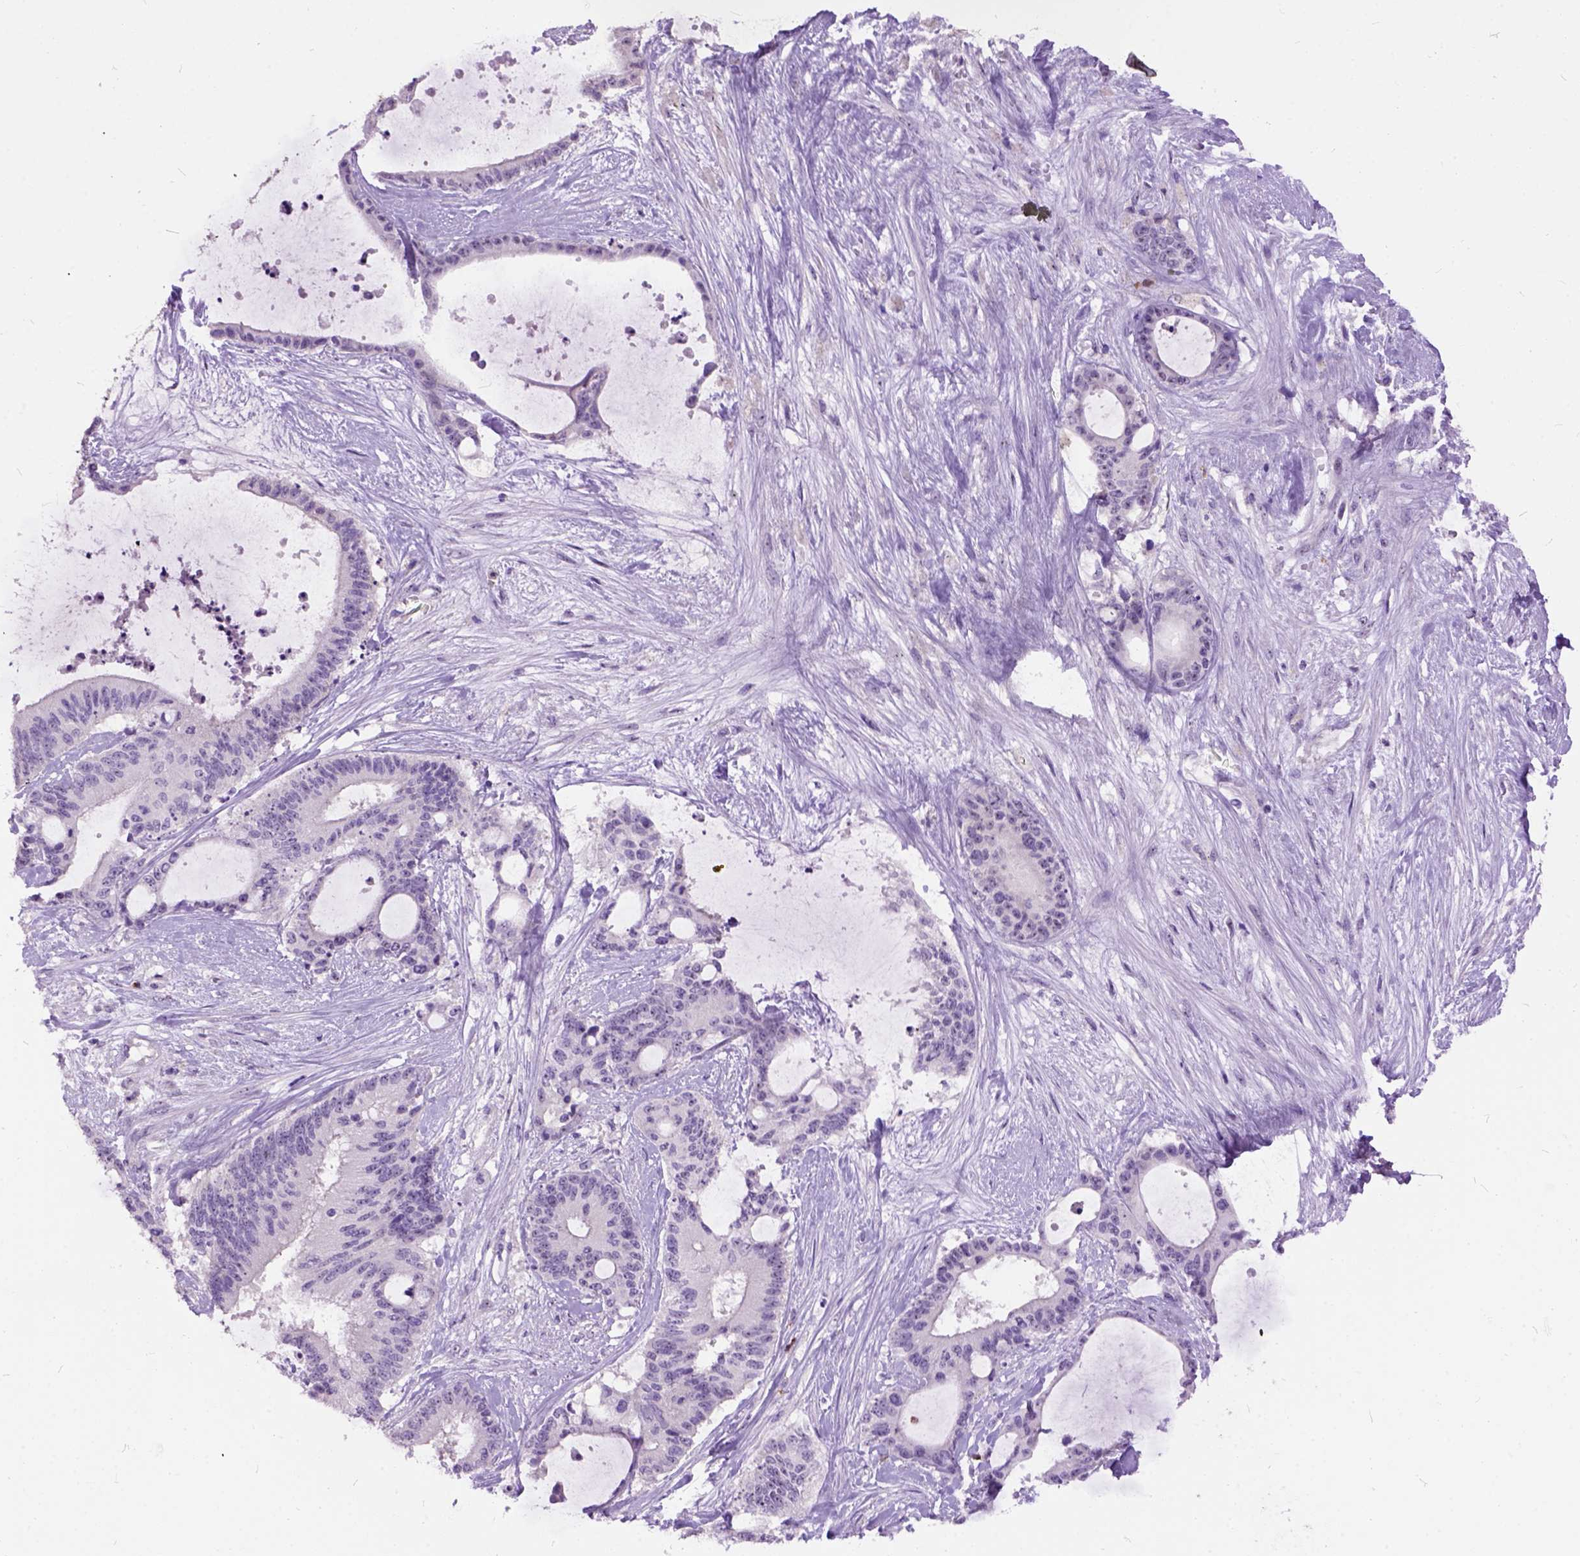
{"staining": {"intensity": "negative", "quantity": "none", "location": "none"}, "tissue": "liver cancer", "cell_type": "Tumor cells", "image_type": "cancer", "snomed": [{"axis": "morphology", "description": "Normal tissue, NOS"}, {"axis": "morphology", "description": "Cholangiocarcinoma"}, {"axis": "topography", "description": "Liver"}, {"axis": "topography", "description": "Peripheral nerve tissue"}], "caption": "An image of liver cancer (cholangiocarcinoma) stained for a protein displays no brown staining in tumor cells.", "gene": "MAPT", "patient": {"sex": "female", "age": 73}}